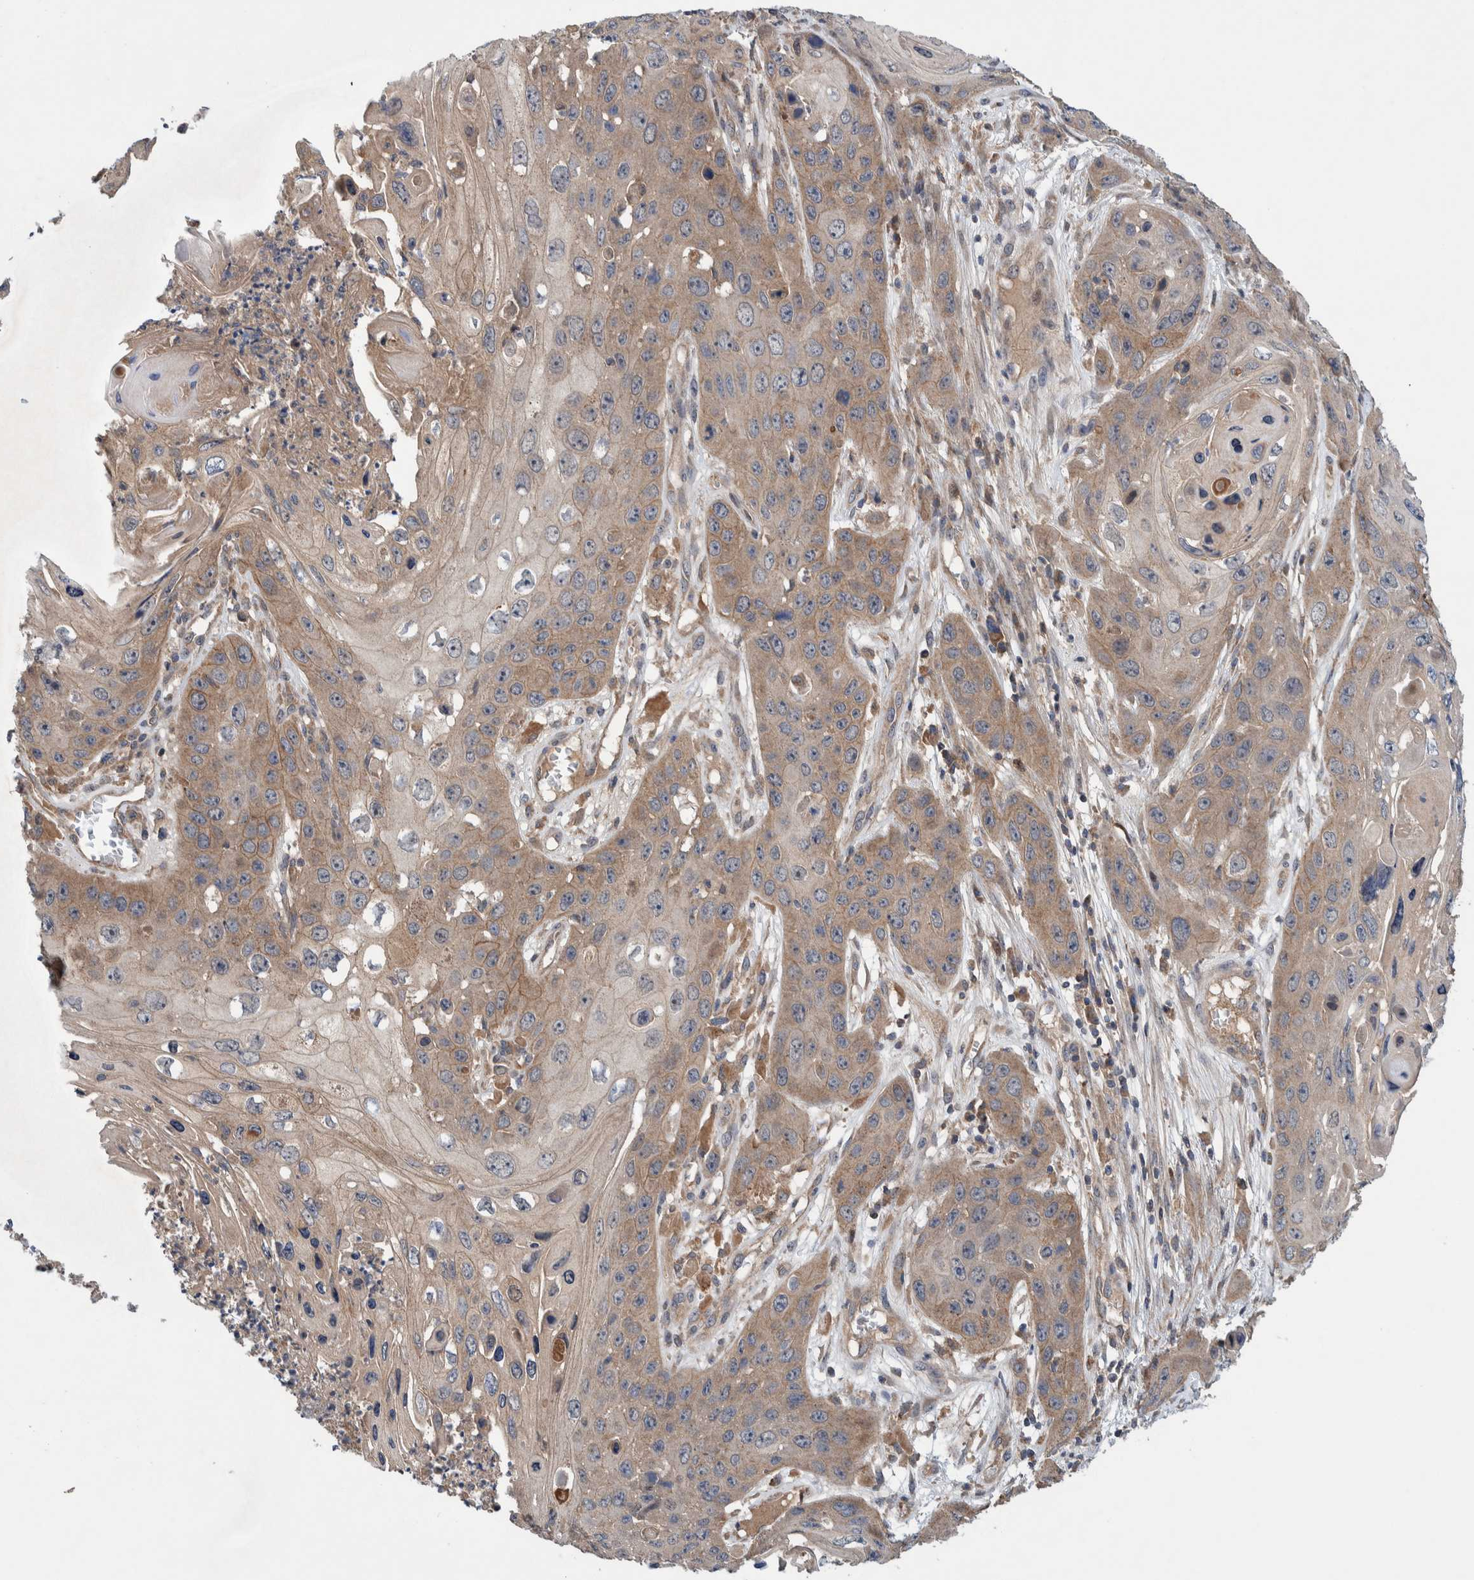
{"staining": {"intensity": "weak", "quantity": ">75%", "location": "cytoplasmic/membranous"}, "tissue": "skin cancer", "cell_type": "Tumor cells", "image_type": "cancer", "snomed": [{"axis": "morphology", "description": "Squamous cell carcinoma, NOS"}, {"axis": "topography", "description": "Skin"}], "caption": "Immunohistochemistry (IHC) staining of skin cancer, which displays low levels of weak cytoplasmic/membranous positivity in approximately >75% of tumor cells indicating weak cytoplasmic/membranous protein staining. The staining was performed using DAB (3,3'-diaminobenzidine) (brown) for protein detection and nuclei were counterstained in hematoxylin (blue).", "gene": "PIK3R6", "patient": {"sex": "male", "age": 55}}